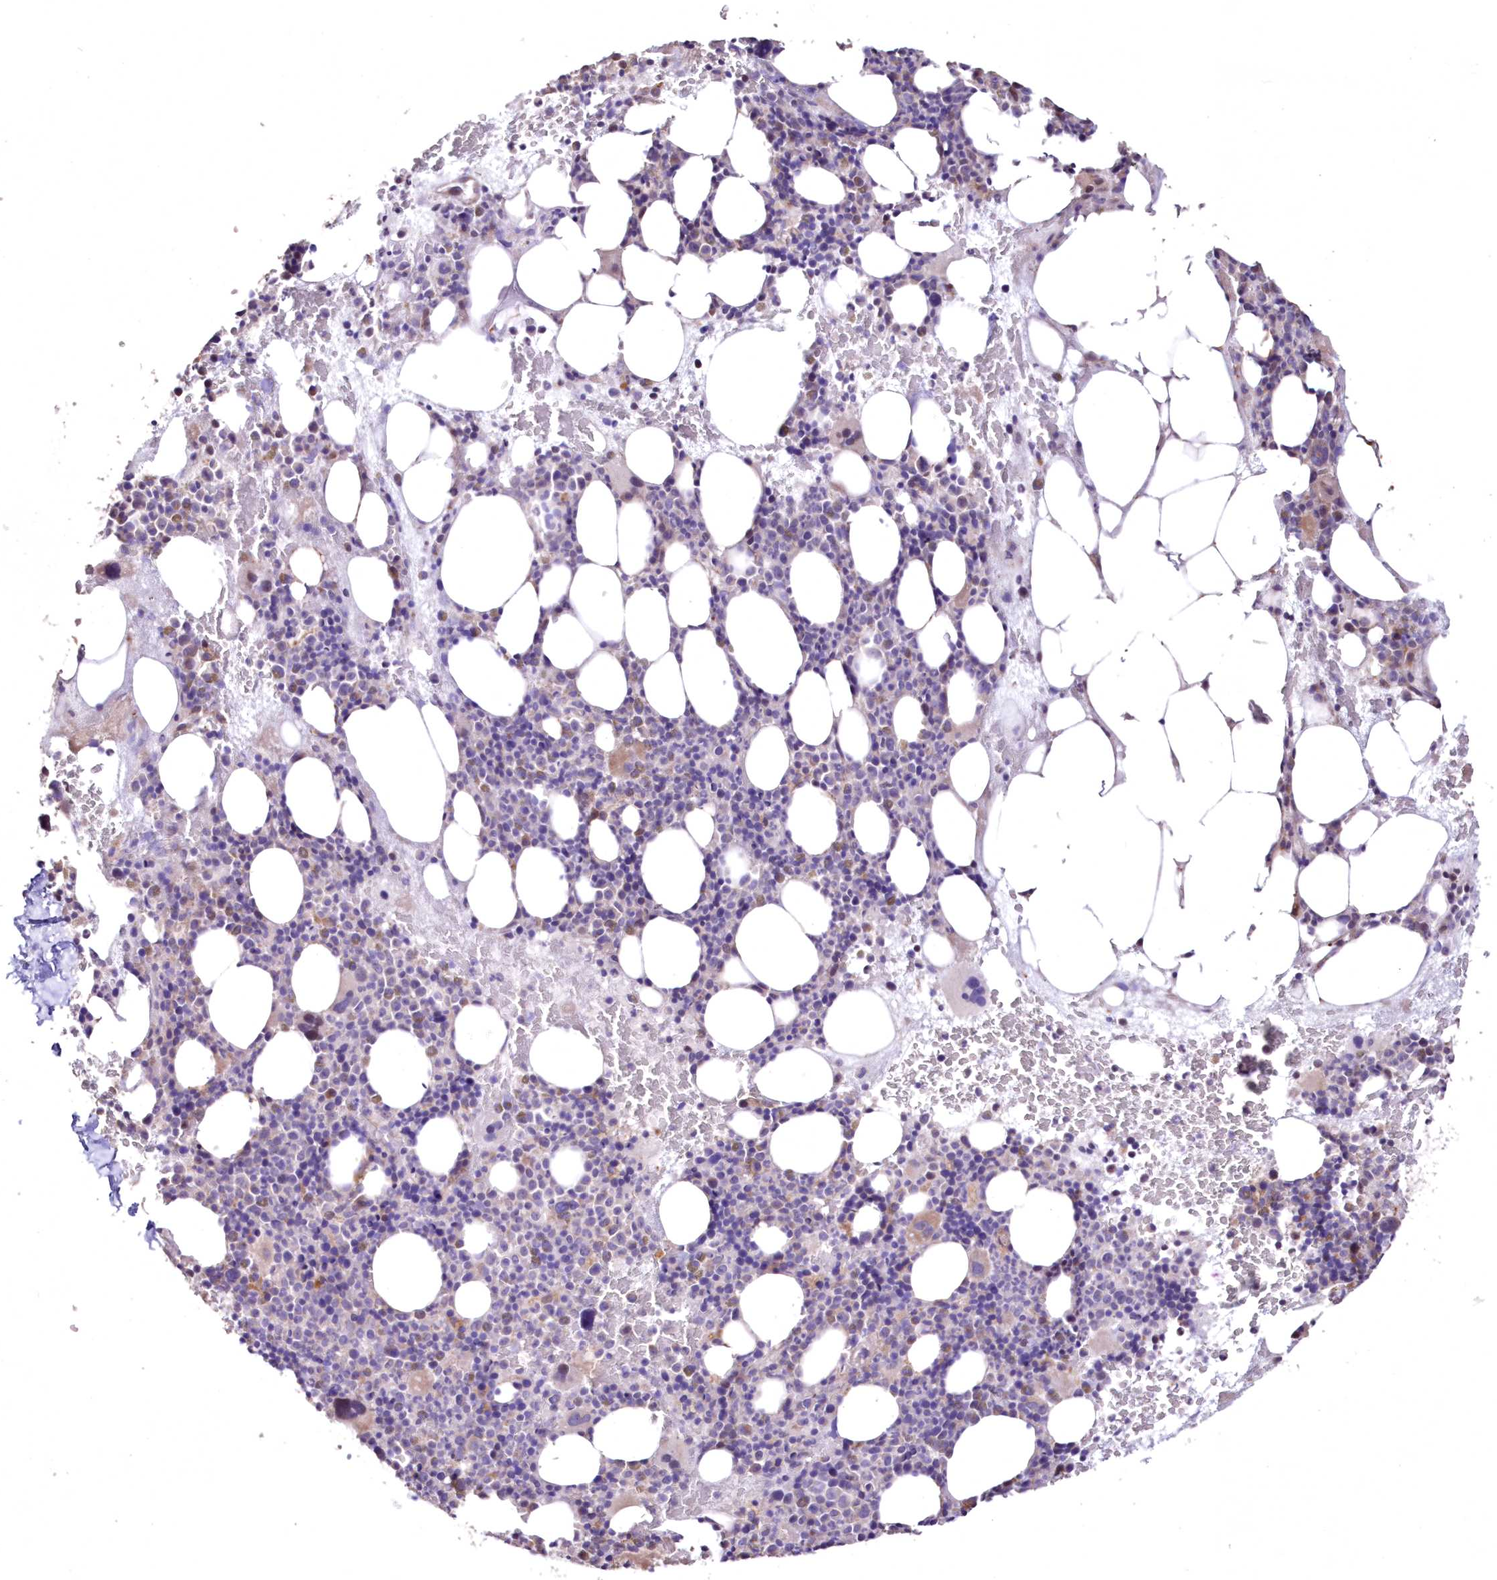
{"staining": {"intensity": "weak", "quantity": "<25%", "location": "cytoplasmic/membranous"}, "tissue": "bone marrow", "cell_type": "Hematopoietic cells", "image_type": "normal", "snomed": [{"axis": "morphology", "description": "Normal tissue, NOS"}, {"axis": "topography", "description": "Bone marrow"}], "caption": "Benign bone marrow was stained to show a protein in brown. There is no significant positivity in hematopoietic cells. (Brightfield microscopy of DAB (3,3'-diaminobenzidine) IHC at high magnification).", "gene": "HADHB", "patient": {"sex": "male", "age": 89}}